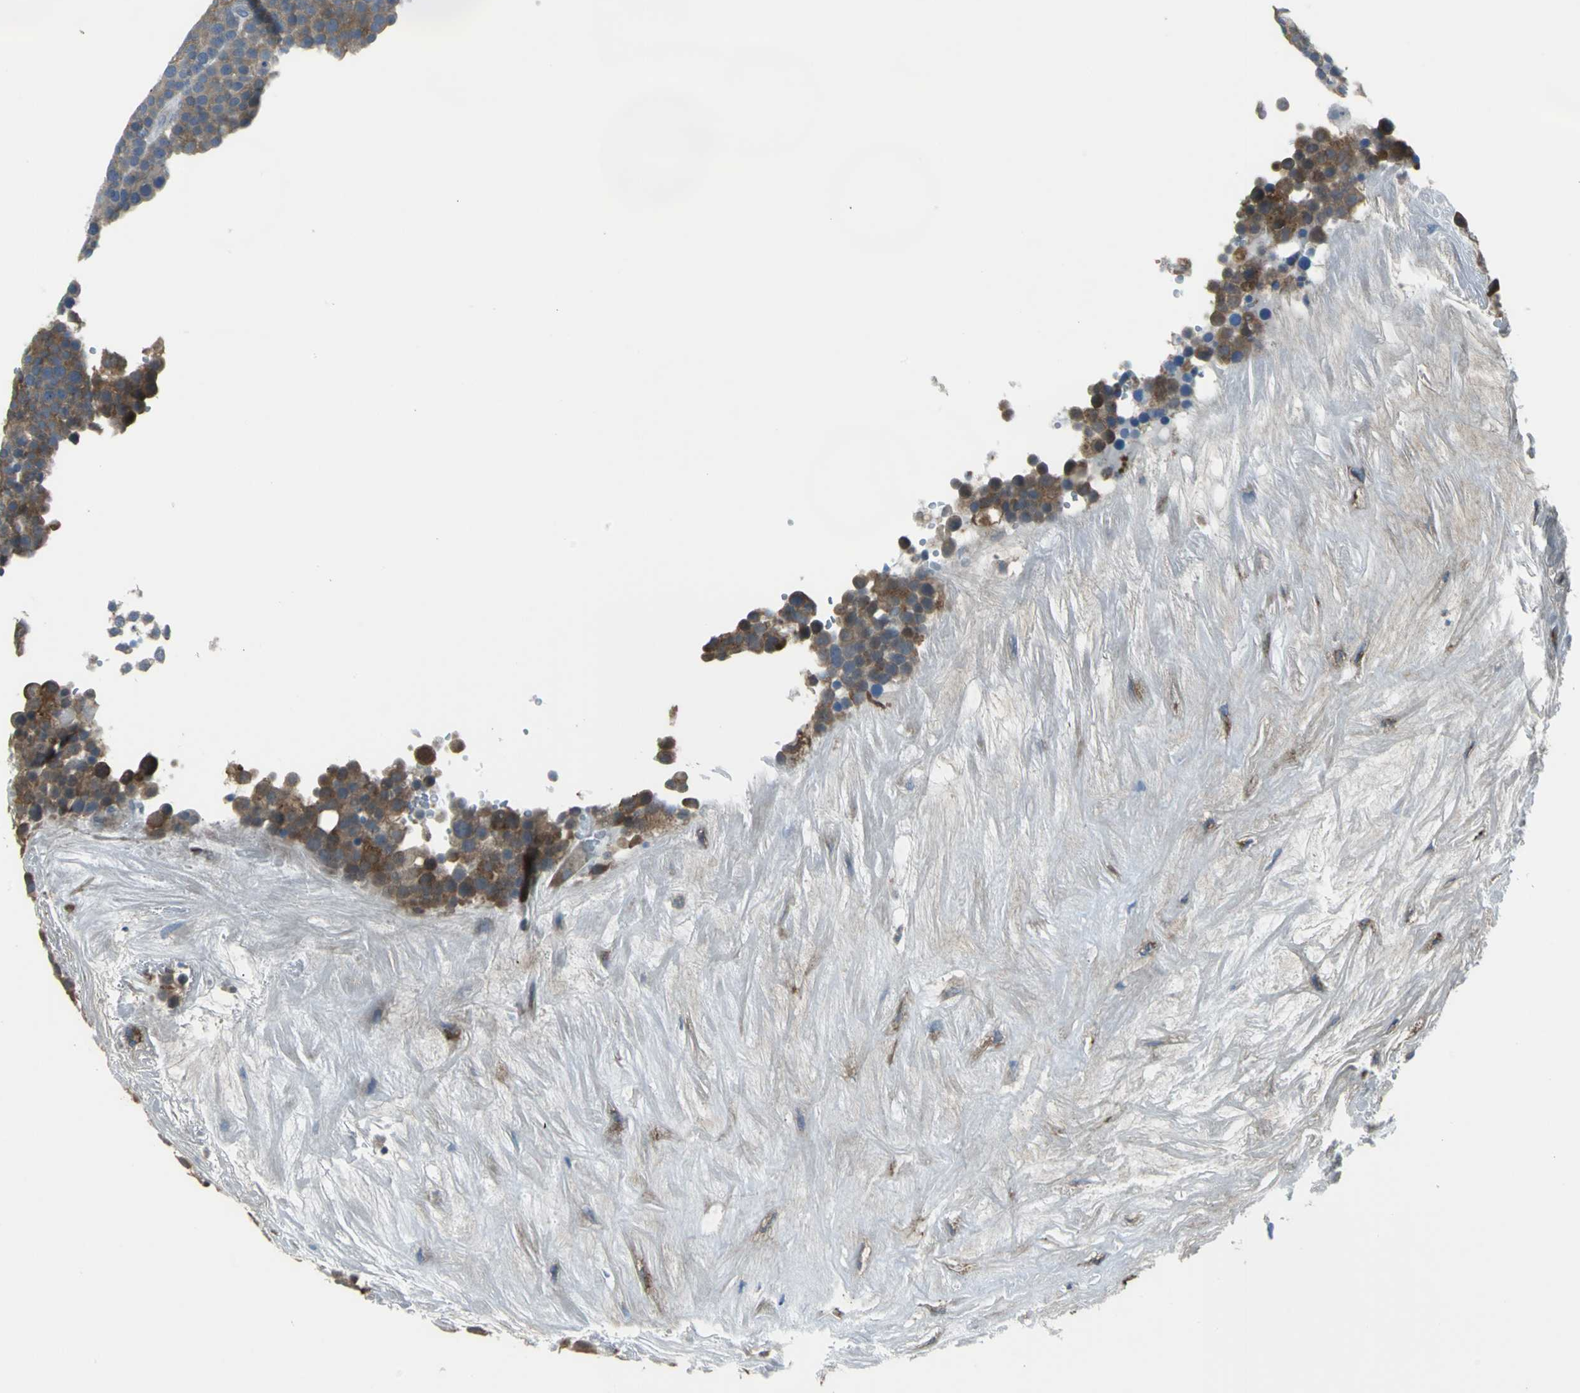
{"staining": {"intensity": "moderate", "quantity": ">75%", "location": "cytoplasmic/membranous"}, "tissue": "testis cancer", "cell_type": "Tumor cells", "image_type": "cancer", "snomed": [{"axis": "morphology", "description": "Seminoma, NOS"}, {"axis": "topography", "description": "Testis"}], "caption": "Human testis cancer (seminoma) stained with a protein marker shows moderate staining in tumor cells.", "gene": "EIF5A", "patient": {"sex": "male", "age": 71}}